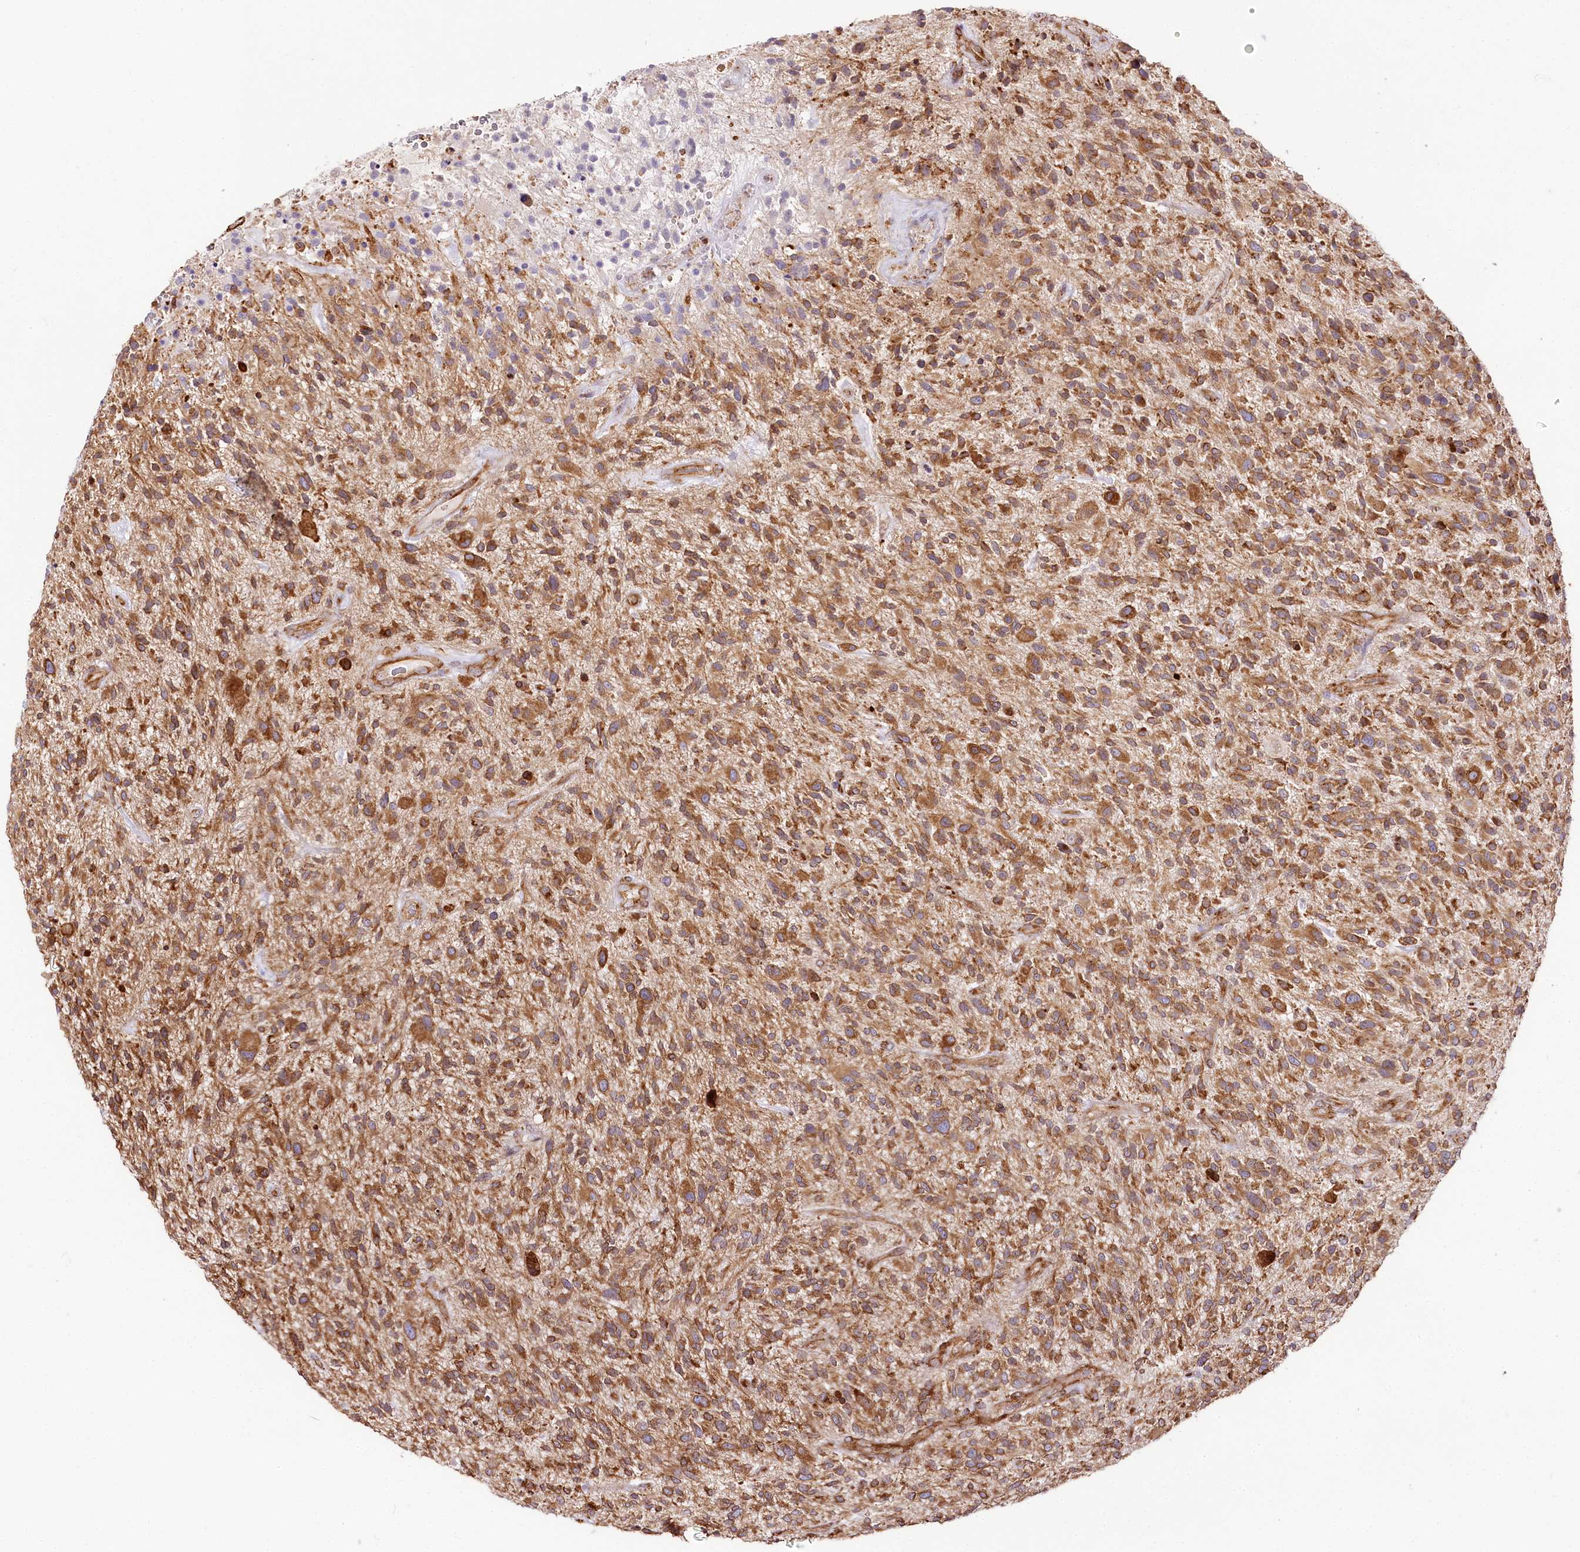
{"staining": {"intensity": "moderate", "quantity": ">75%", "location": "cytoplasmic/membranous"}, "tissue": "glioma", "cell_type": "Tumor cells", "image_type": "cancer", "snomed": [{"axis": "morphology", "description": "Glioma, malignant, High grade"}, {"axis": "topography", "description": "Brain"}], "caption": "Glioma tissue reveals moderate cytoplasmic/membranous staining in approximately >75% of tumor cells", "gene": "CNPY2", "patient": {"sex": "male", "age": 47}}